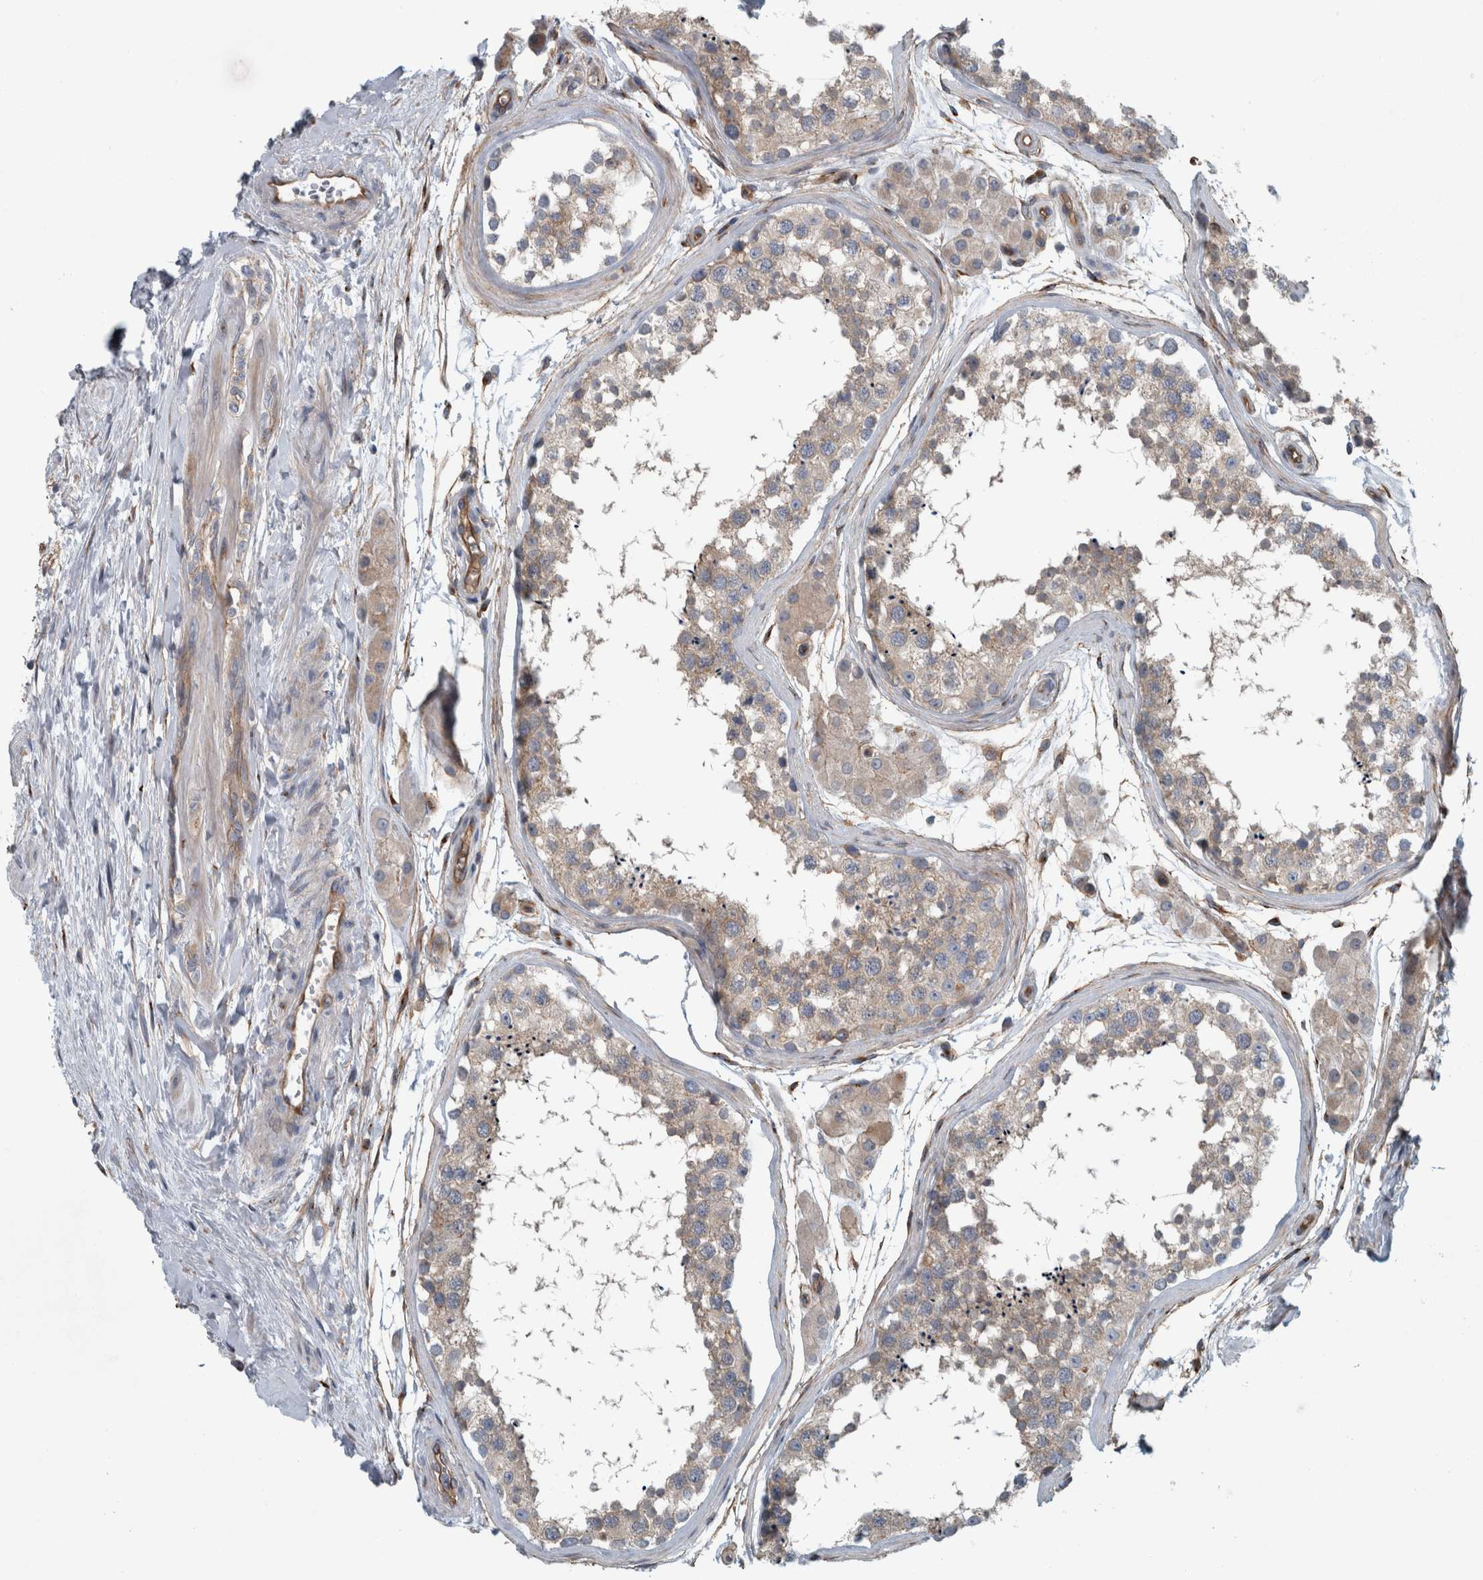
{"staining": {"intensity": "weak", "quantity": ">75%", "location": "cytoplasmic/membranous"}, "tissue": "testis", "cell_type": "Cells in seminiferous ducts", "image_type": "normal", "snomed": [{"axis": "morphology", "description": "Normal tissue, NOS"}, {"axis": "topography", "description": "Testis"}], "caption": "An immunohistochemistry (IHC) photomicrograph of normal tissue is shown. Protein staining in brown highlights weak cytoplasmic/membranous positivity in testis within cells in seminiferous ducts.", "gene": "GLT8D2", "patient": {"sex": "male", "age": 56}}